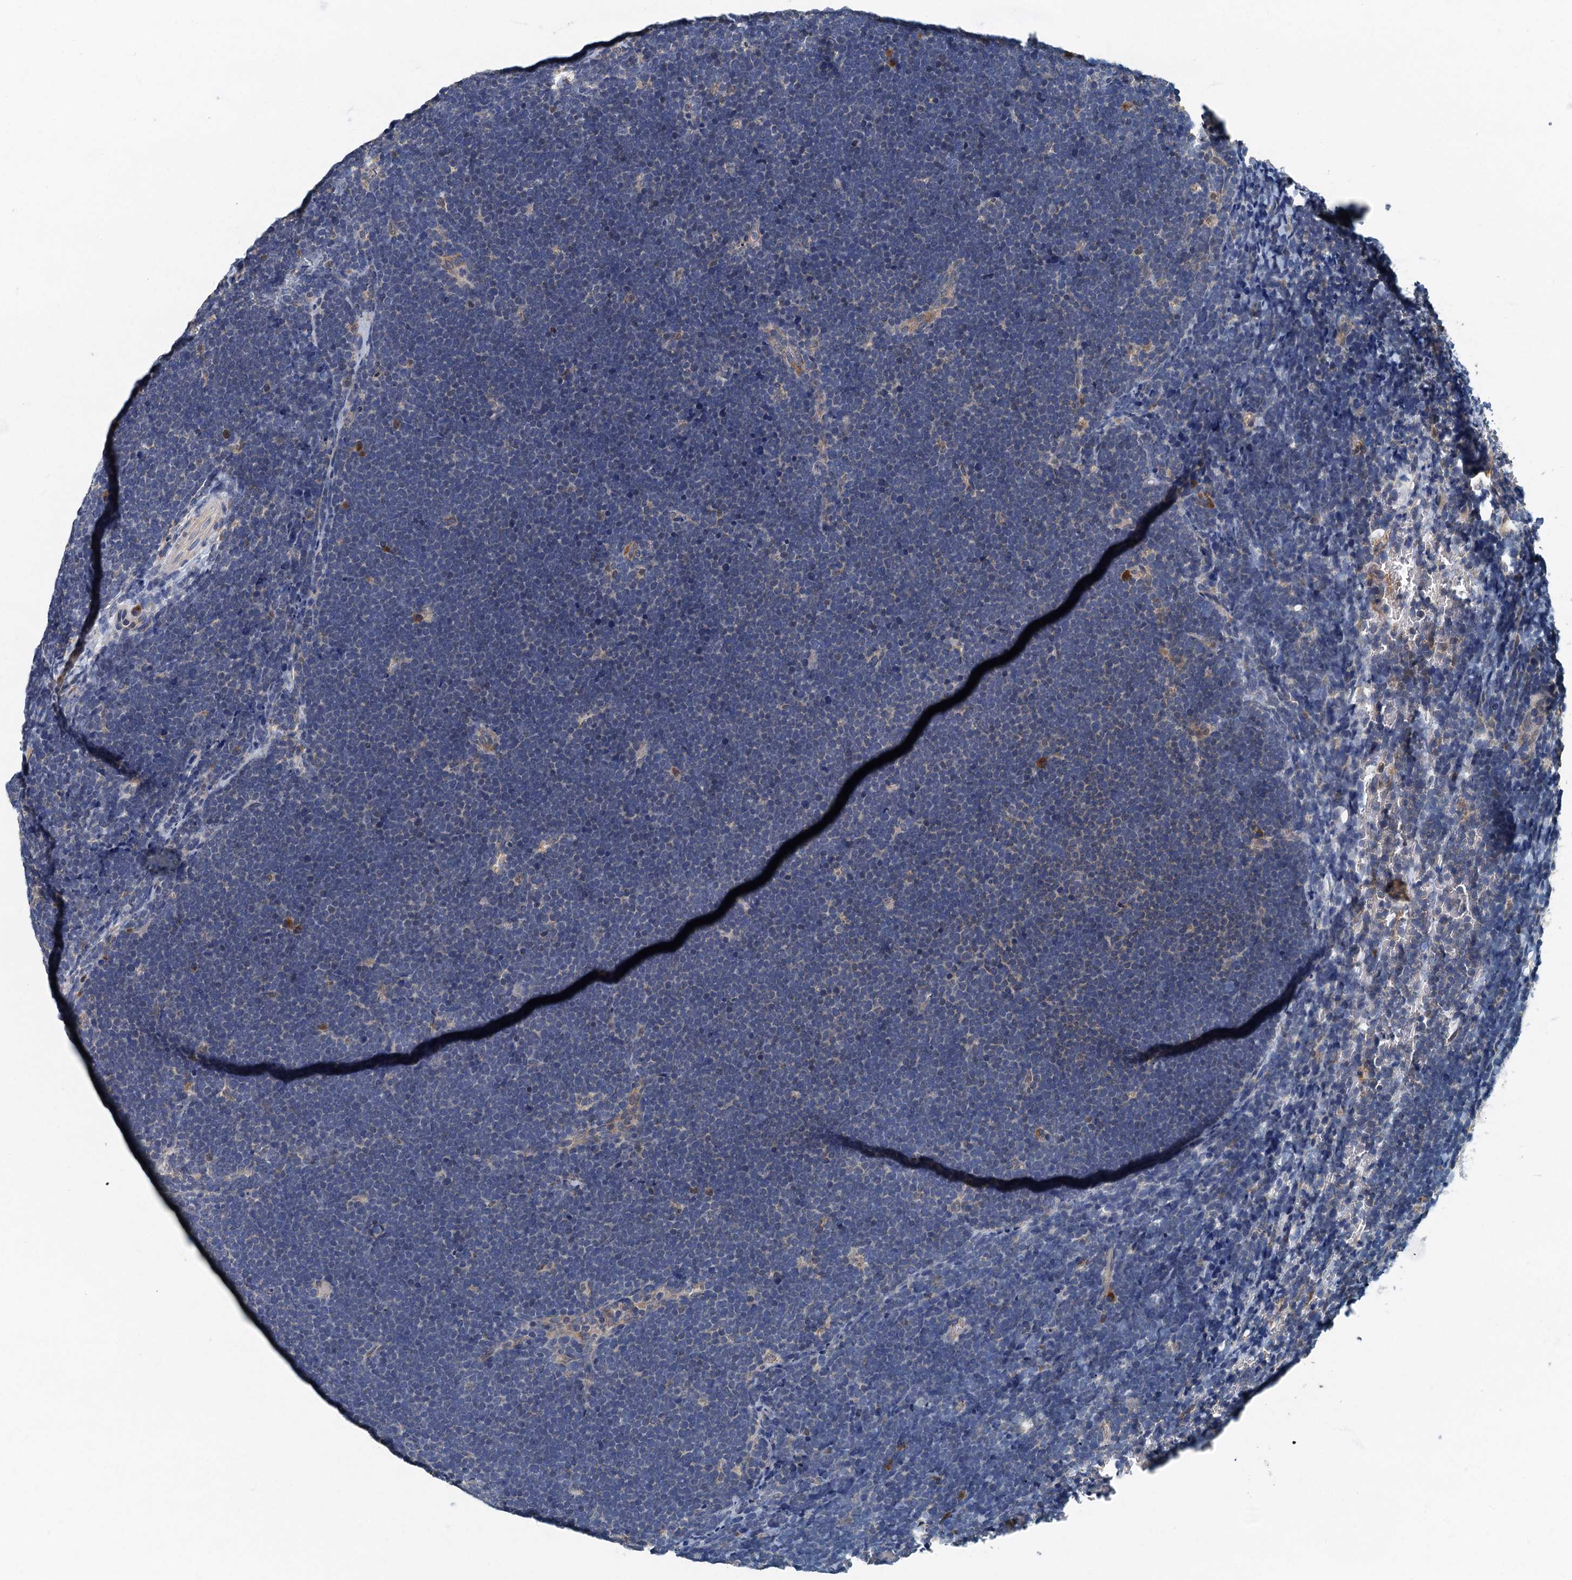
{"staining": {"intensity": "negative", "quantity": "none", "location": "none"}, "tissue": "lymphoma", "cell_type": "Tumor cells", "image_type": "cancer", "snomed": [{"axis": "morphology", "description": "Malignant lymphoma, non-Hodgkin's type, High grade"}, {"axis": "topography", "description": "Lymph node"}], "caption": "This is an immunohistochemistry (IHC) image of human lymphoma. There is no expression in tumor cells.", "gene": "DDX49", "patient": {"sex": "male", "age": 13}}